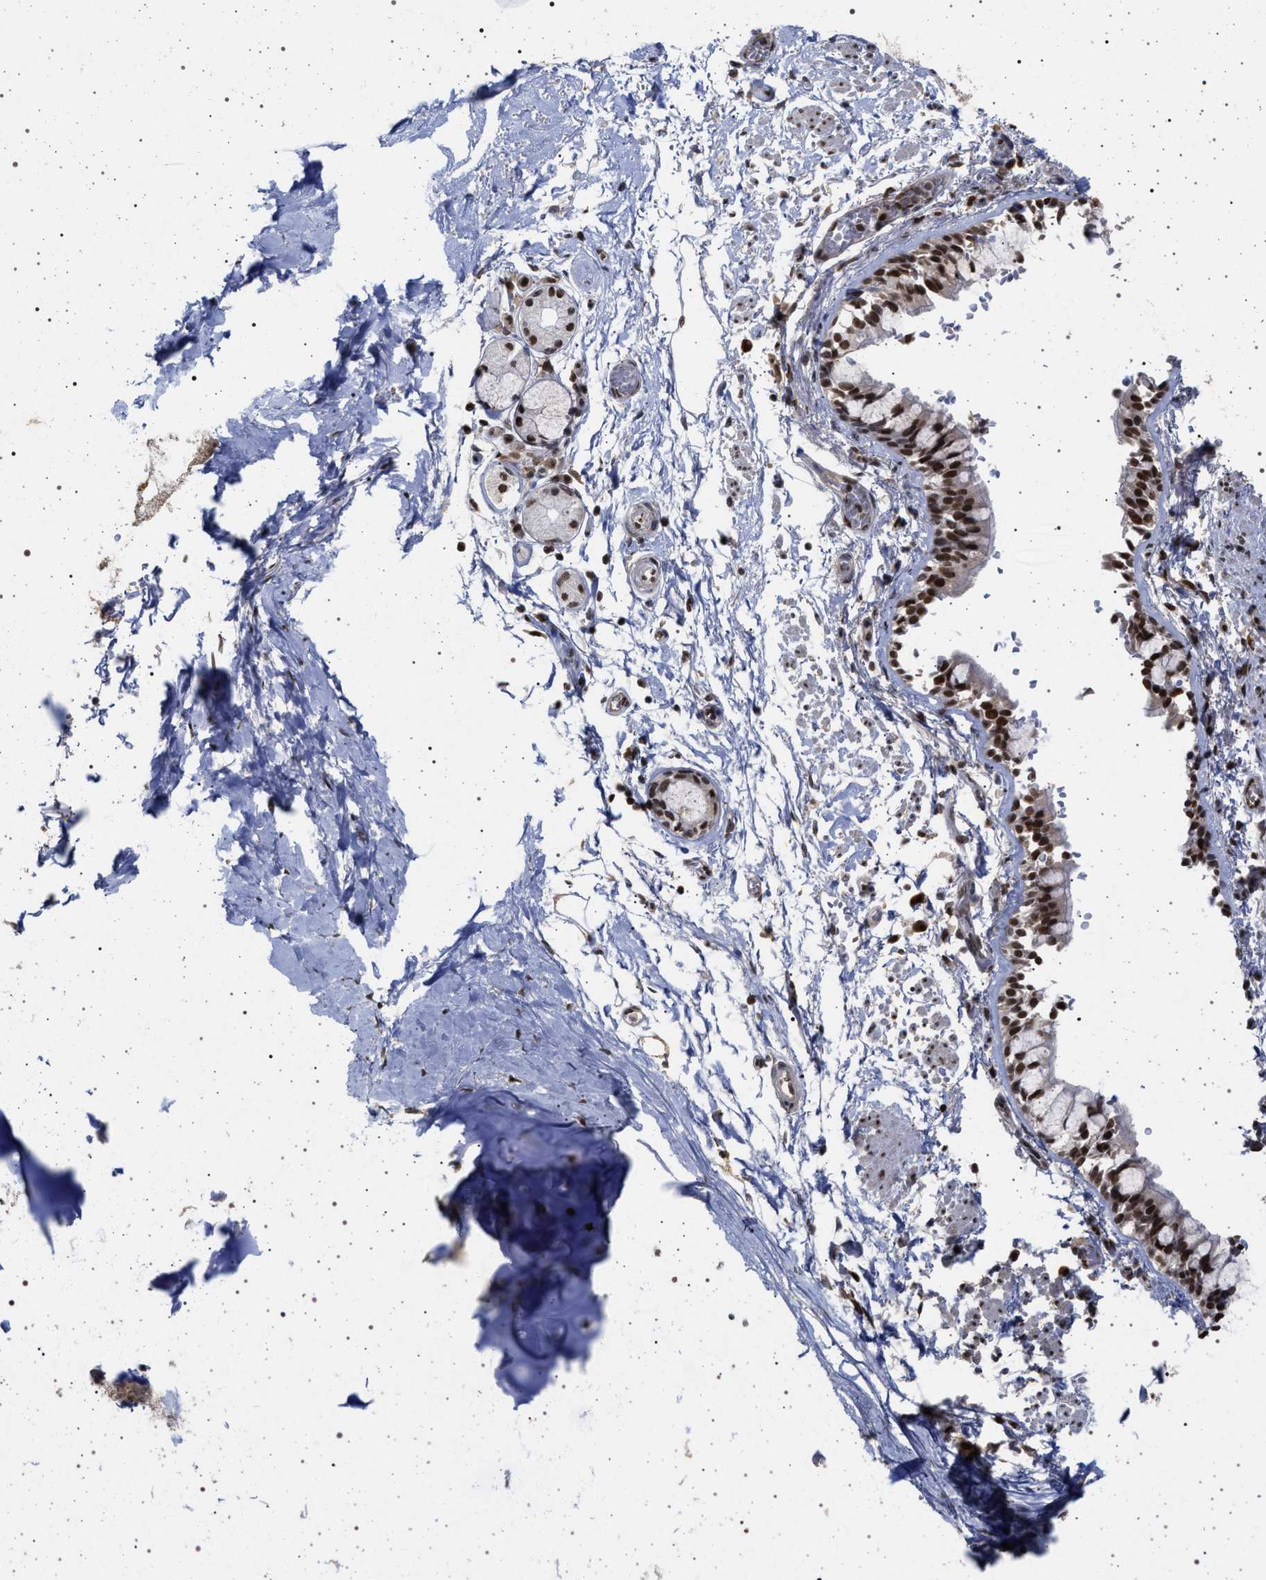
{"staining": {"intensity": "moderate", "quantity": ">75%", "location": "nuclear"}, "tissue": "adipose tissue", "cell_type": "Adipocytes", "image_type": "normal", "snomed": [{"axis": "morphology", "description": "Normal tissue, NOS"}, {"axis": "topography", "description": "Cartilage tissue"}, {"axis": "topography", "description": "Lung"}], "caption": "Benign adipose tissue was stained to show a protein in brown. There is medium levels of moderate nuclear positivity in approximately >75% of adipocytes. The staining was performed using DAB (3,3'-diaminobenzidine) to visualize the protein expression in brown, while the nuclei were stained in blue with hematoxylin (Magnification: 20x).", "gene": "PHF12", "patient": {"sex": "female", "age": 77}}